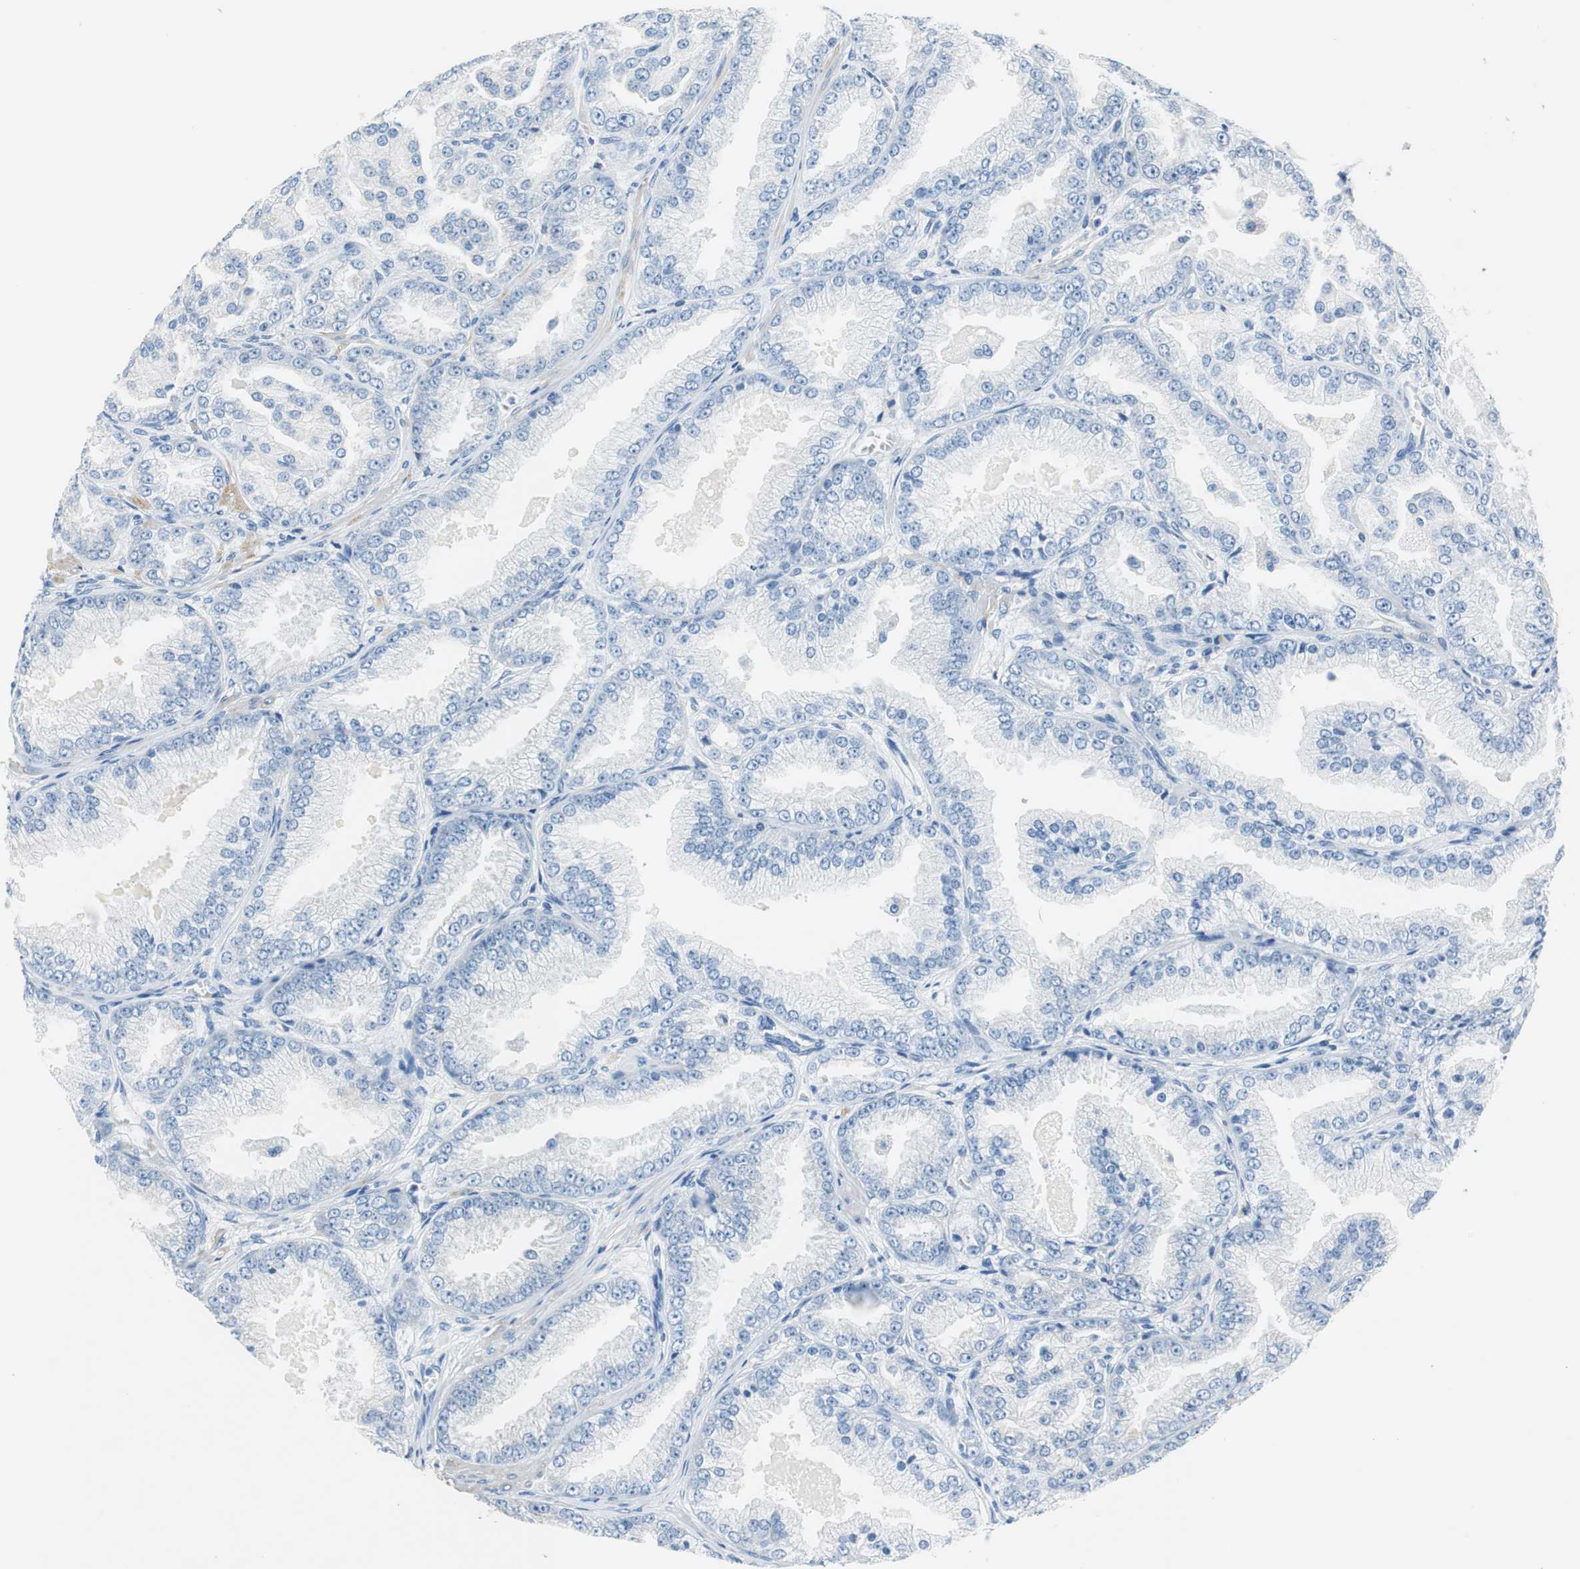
{"staining": {"intensity": "negative", "quantity": "none", "location": "none"}, "tissue": "prostate cancer", "cell_type": "Tumor cells", "image_type": "cancer", "snomed": [{"axis": "morphology", "description": "Adenocarcinoma, High grade"}, {"axis": "topography", "description": "Prostate"}], "caption": "Tumor cells show no significant protein positivity in high-grade adenocarcinoma (prostate).", "gene": "FADS2", "patient": {"sex": "male", "age": 61}}